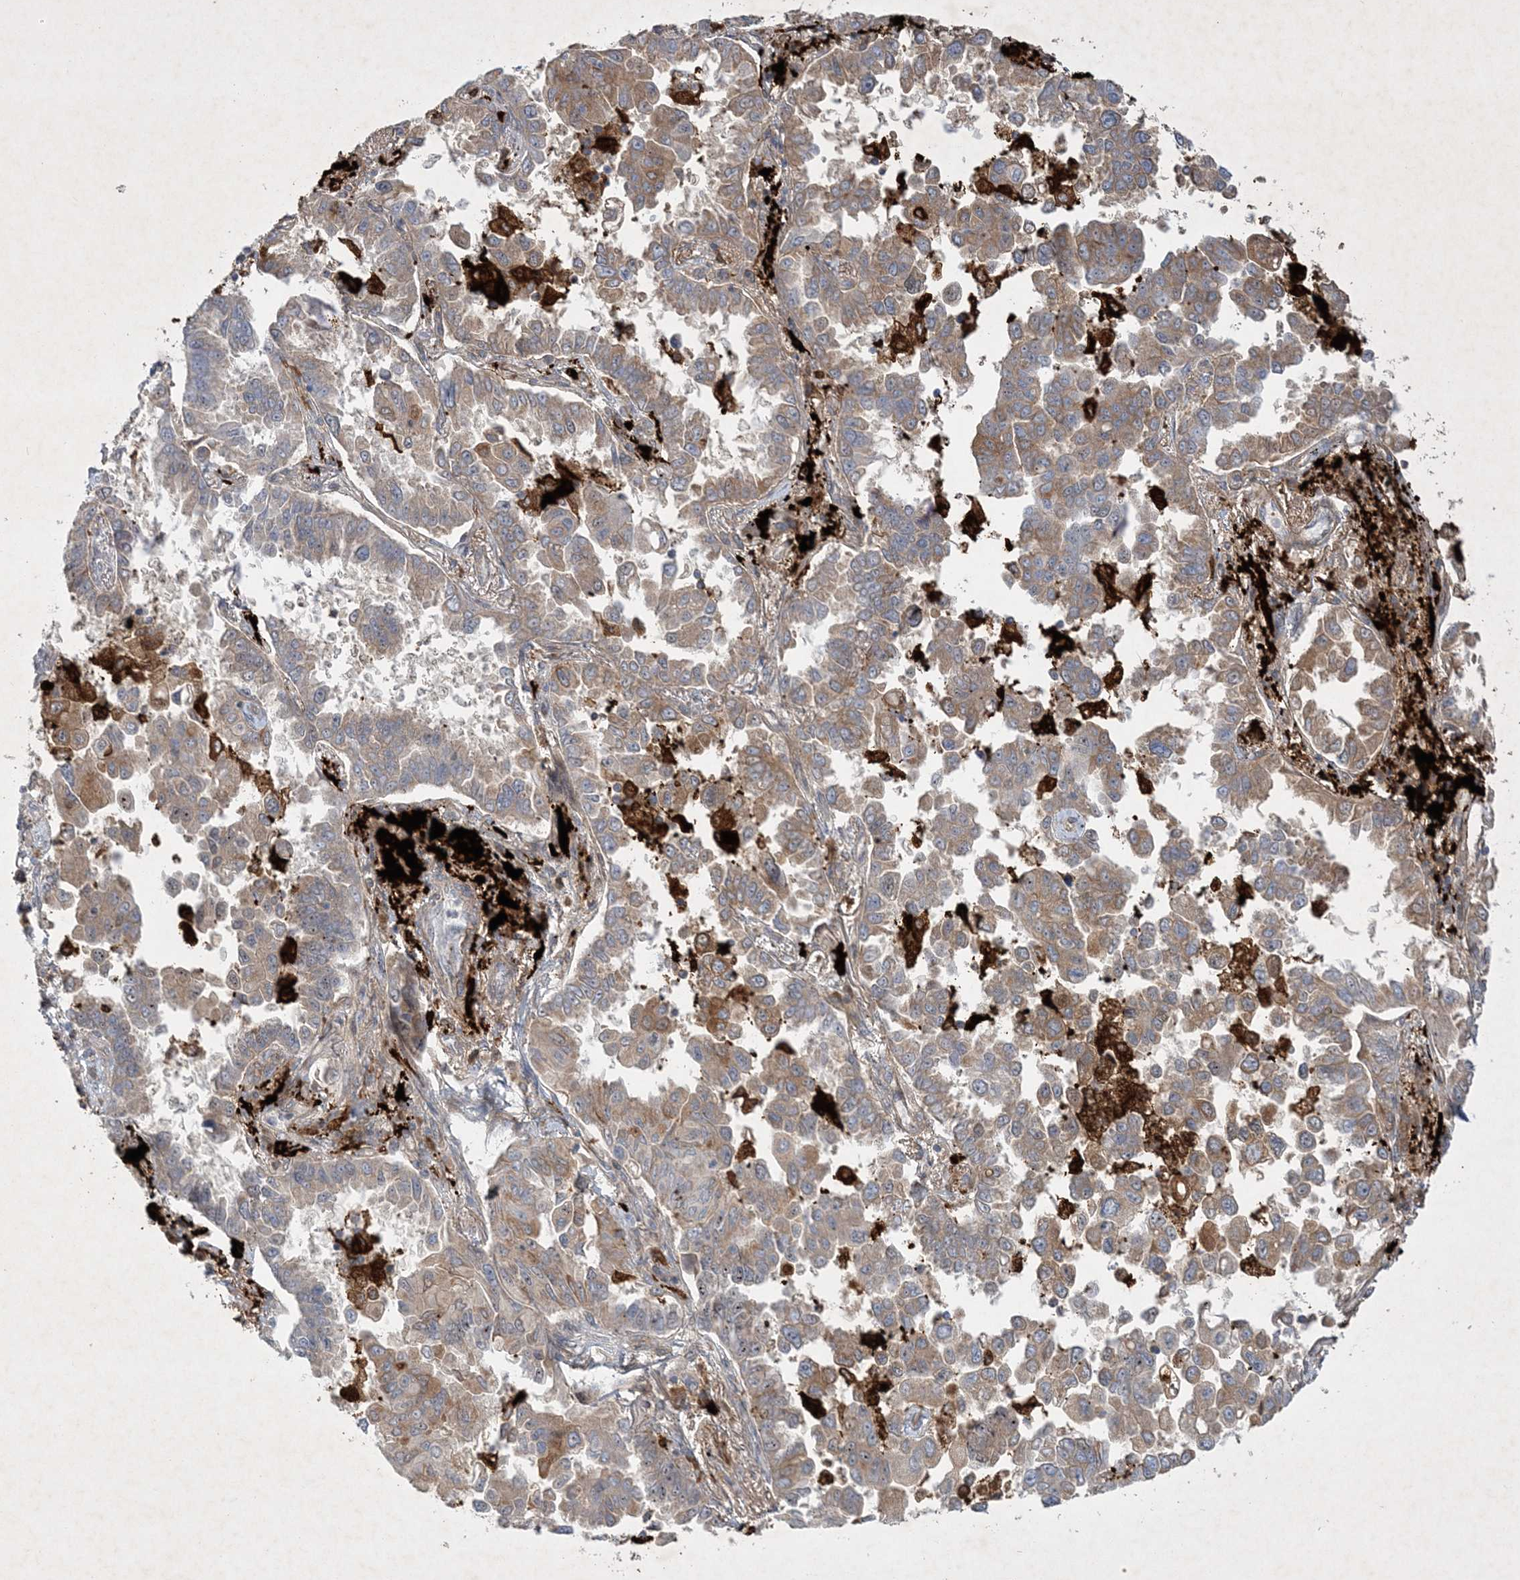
{"staining": {"intensity": "moderate", "quantity": "25%-75%", "location": "cytoplasmic/membranous"}, "tissue": "lung cancer", "cell_type": "Tumor cells", "image_type": "cancer", "snomed": [{"axis": "morphology", "description": "Adenocarcinoma, NOS"}, {"axis": "topography", "description": "Lung"}], "caption": "Tumor cells reveal medium levels of moderate cytoplasmic/membranous expression in approximately 25%-75% of cells in lung adenocarcinoma.", "gene": "THG1L", "patient": {"sex": "female", "age": 67}}